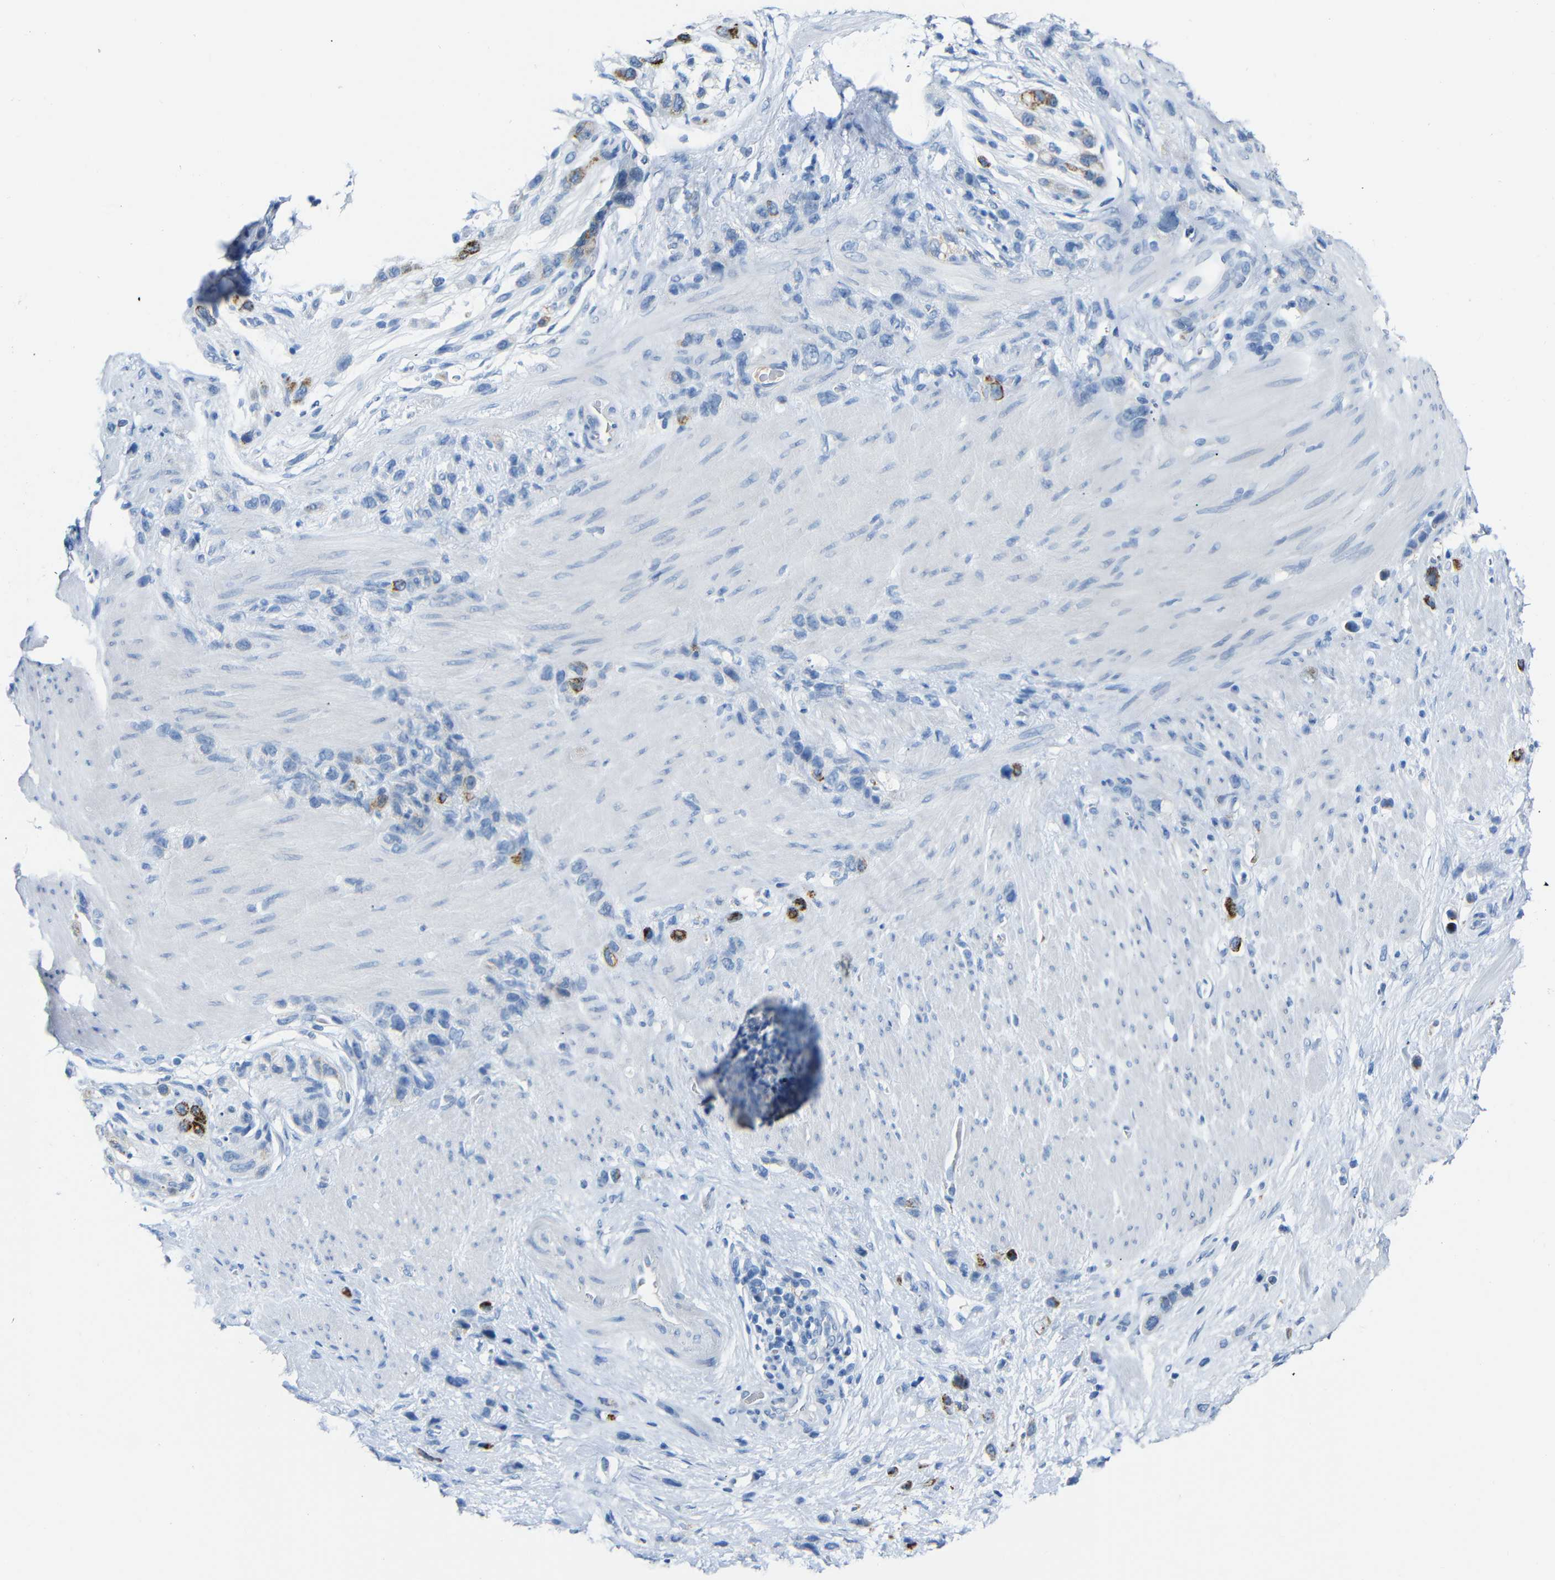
{"staining": {"intensity": "strong", "quantity": "<25%", "location": "cytoplasmic/membranous"}, "tissue": "stomach cancer", "cell_type": "Tumor cells", "image_type": "cancer", "snomed": [{"axis": "morphology", "description": "Adenocarcinoma, NOS"}, {"axis": "morphology", "description": "Adenocarcinoma, High grade"}, {"axis": "topography", "description": "Stomach, upper"}, {"axis": "topography", "description": "Stomach, lower"}], "caption": "Approximately <25% of tumor cells in human stomach adenocarcinoma exhibit strong cytoplasmic/membranous protein expression as visualized by brown immunohistochemical staining.", "gene": "C15orf48", "patient": {"sex": "female", "age": 65}}